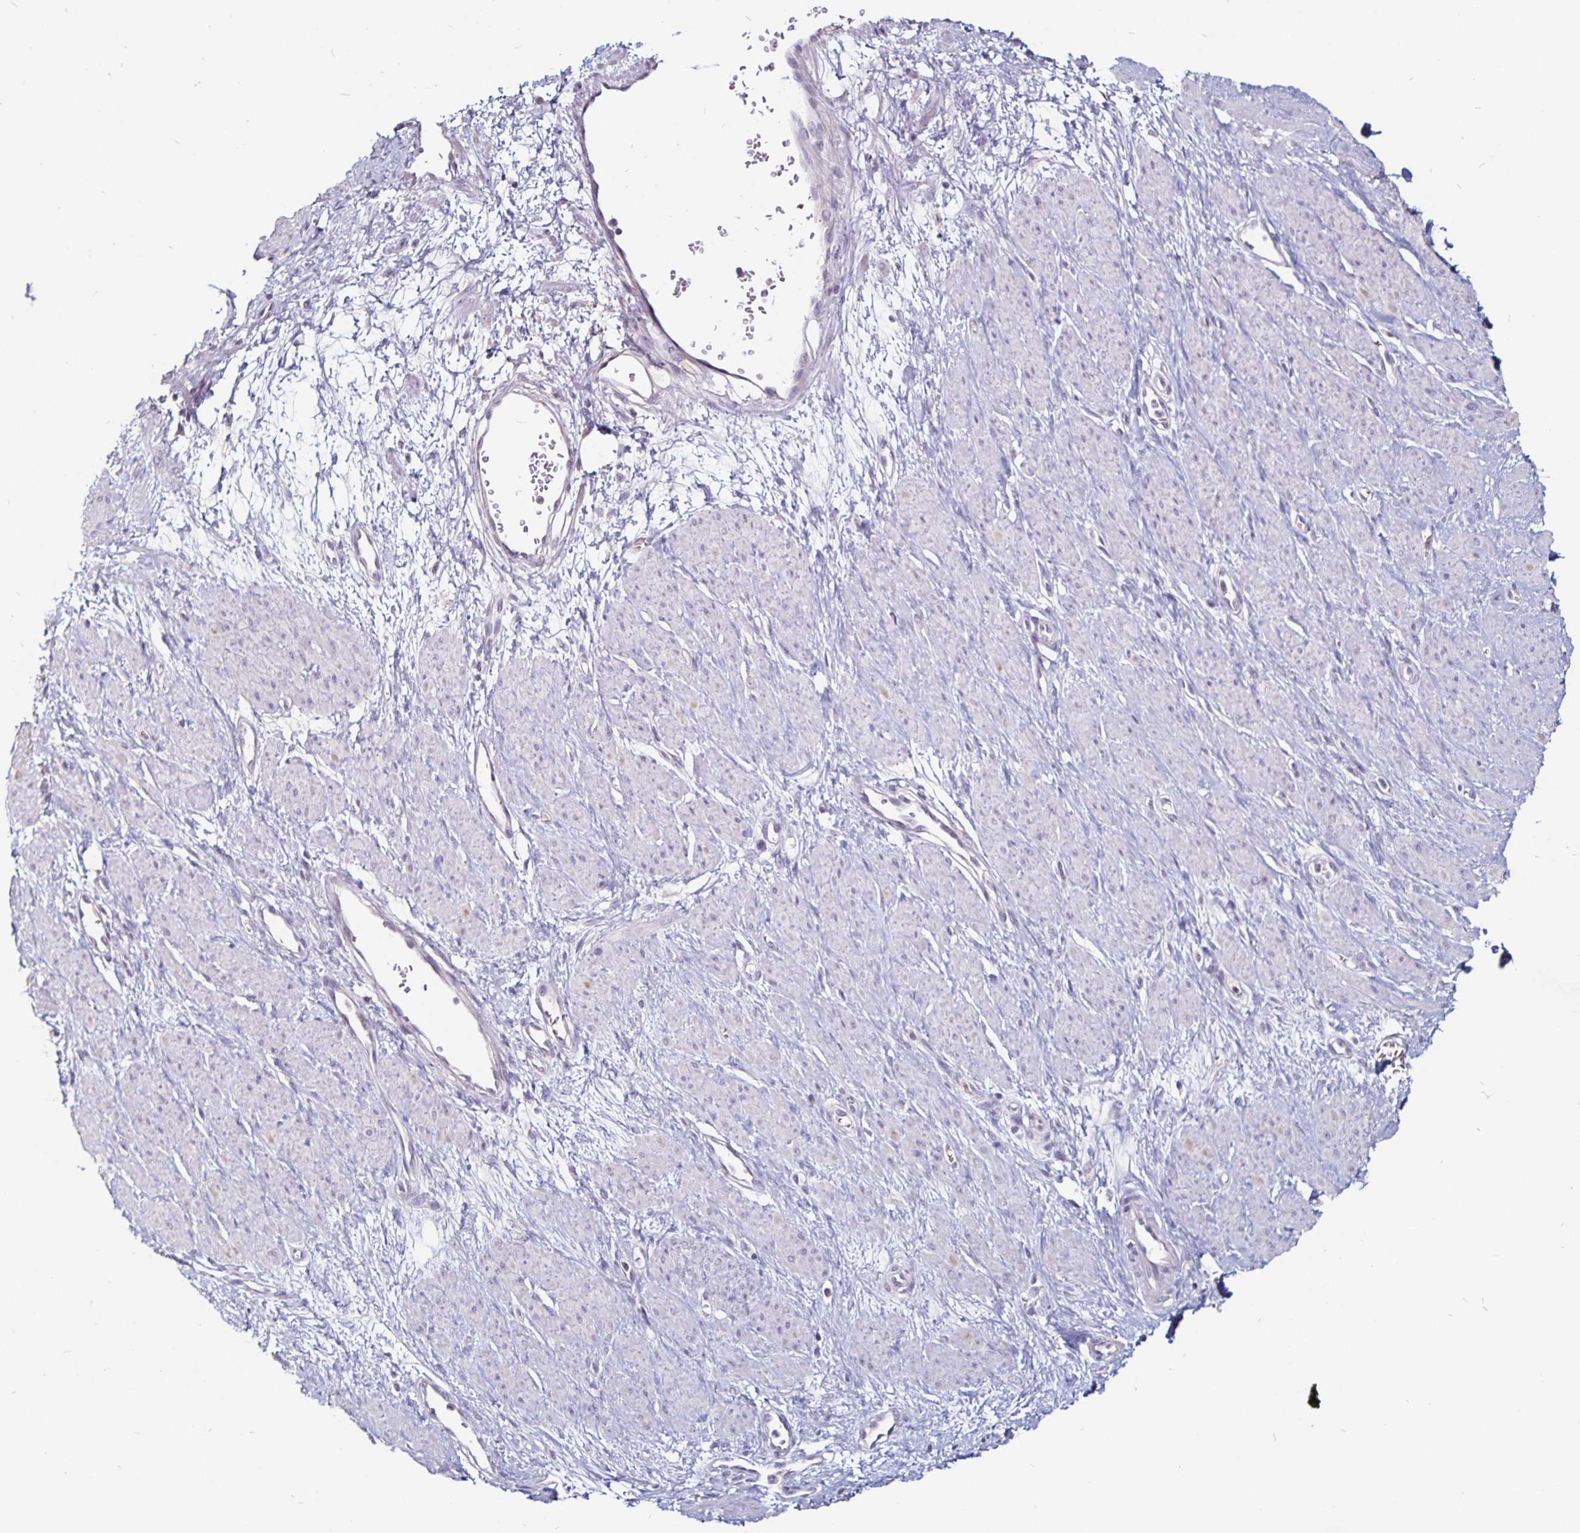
{"staining": {"intensity": "negative", "quantity": "none", "location": "none"}, "tissue": "smooth muscle", "cell_type": "Smooth muscle cells", "image_type": "normal", "snomed": [{"axis": "morphology", "description": "Normal tissue, NOS"}, {"axis": "topography", "description": "Smooth muscle"}, {"axis": "topography", "description": "Uterus"}], "caption": "Smooth muscle cells are negative for protein expression in normal human smooth muscle. (Brightfield microscopy of DAB (3,3'-diaminobenzidine) immunohistochemistry (IHC) at high magnification).", "gene": "FAIM2", "patient": {"sex": "female", "age": 39}}